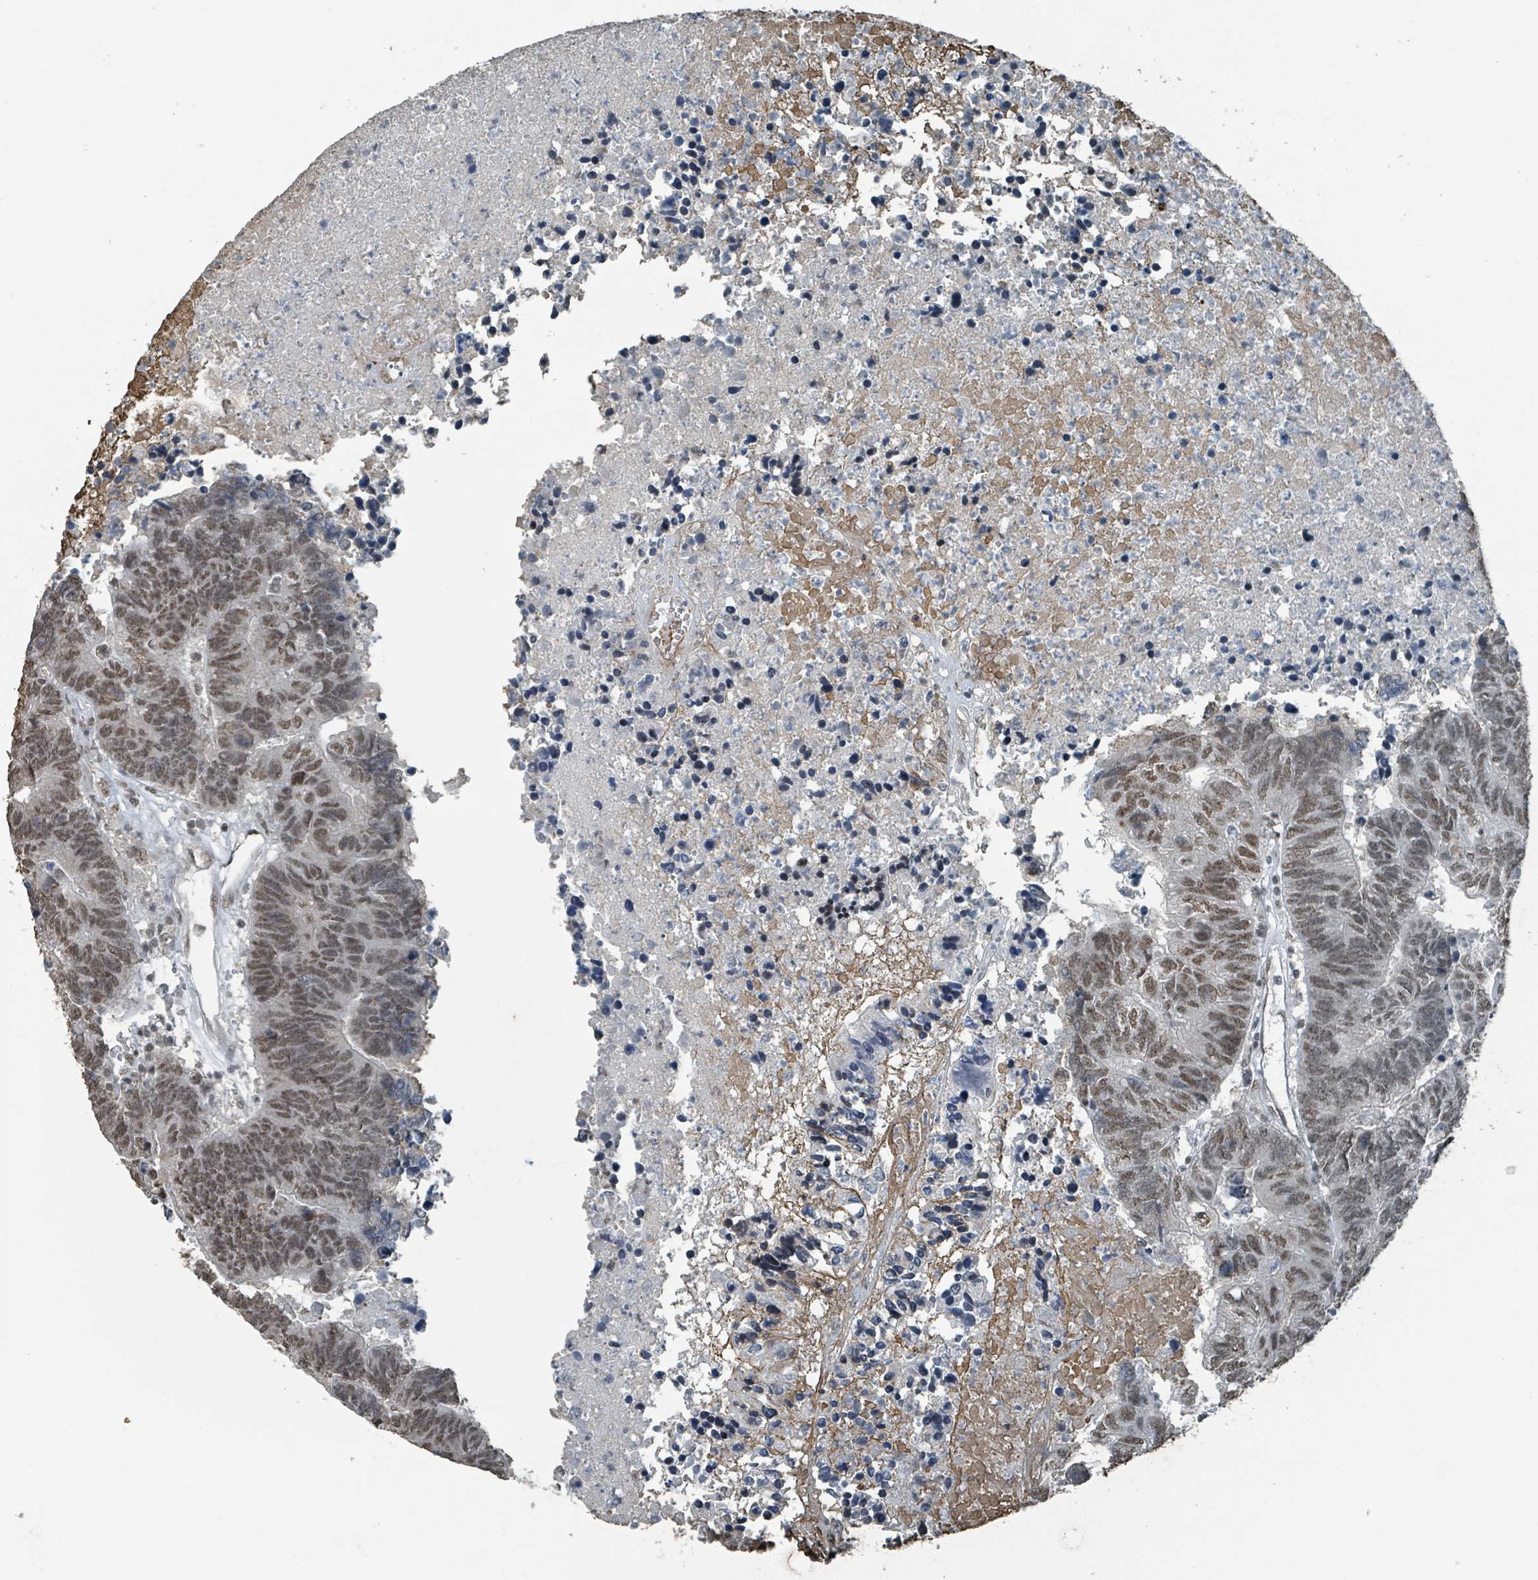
{"staining": {"intensity": "moderate", "quantity": ">75%", "location": "nuclear"}, "tissue": "colorectal cancer", "cell_type": "Tumor cells", "image_type": "cancer", "snomed": [{"axis": "morphology", "description": "Adenocarcinoma, NOS"}, {"axis": "topography", "description": "Colon"}], "caption": "Moderate nuclear positivity for a protein is present in approximately >75% of tumor cells of adenocarcinoma (colorectal) using immunohistochemistry.", "gene": "PHIP", "patient": {"sex": "female", "age": 48}}